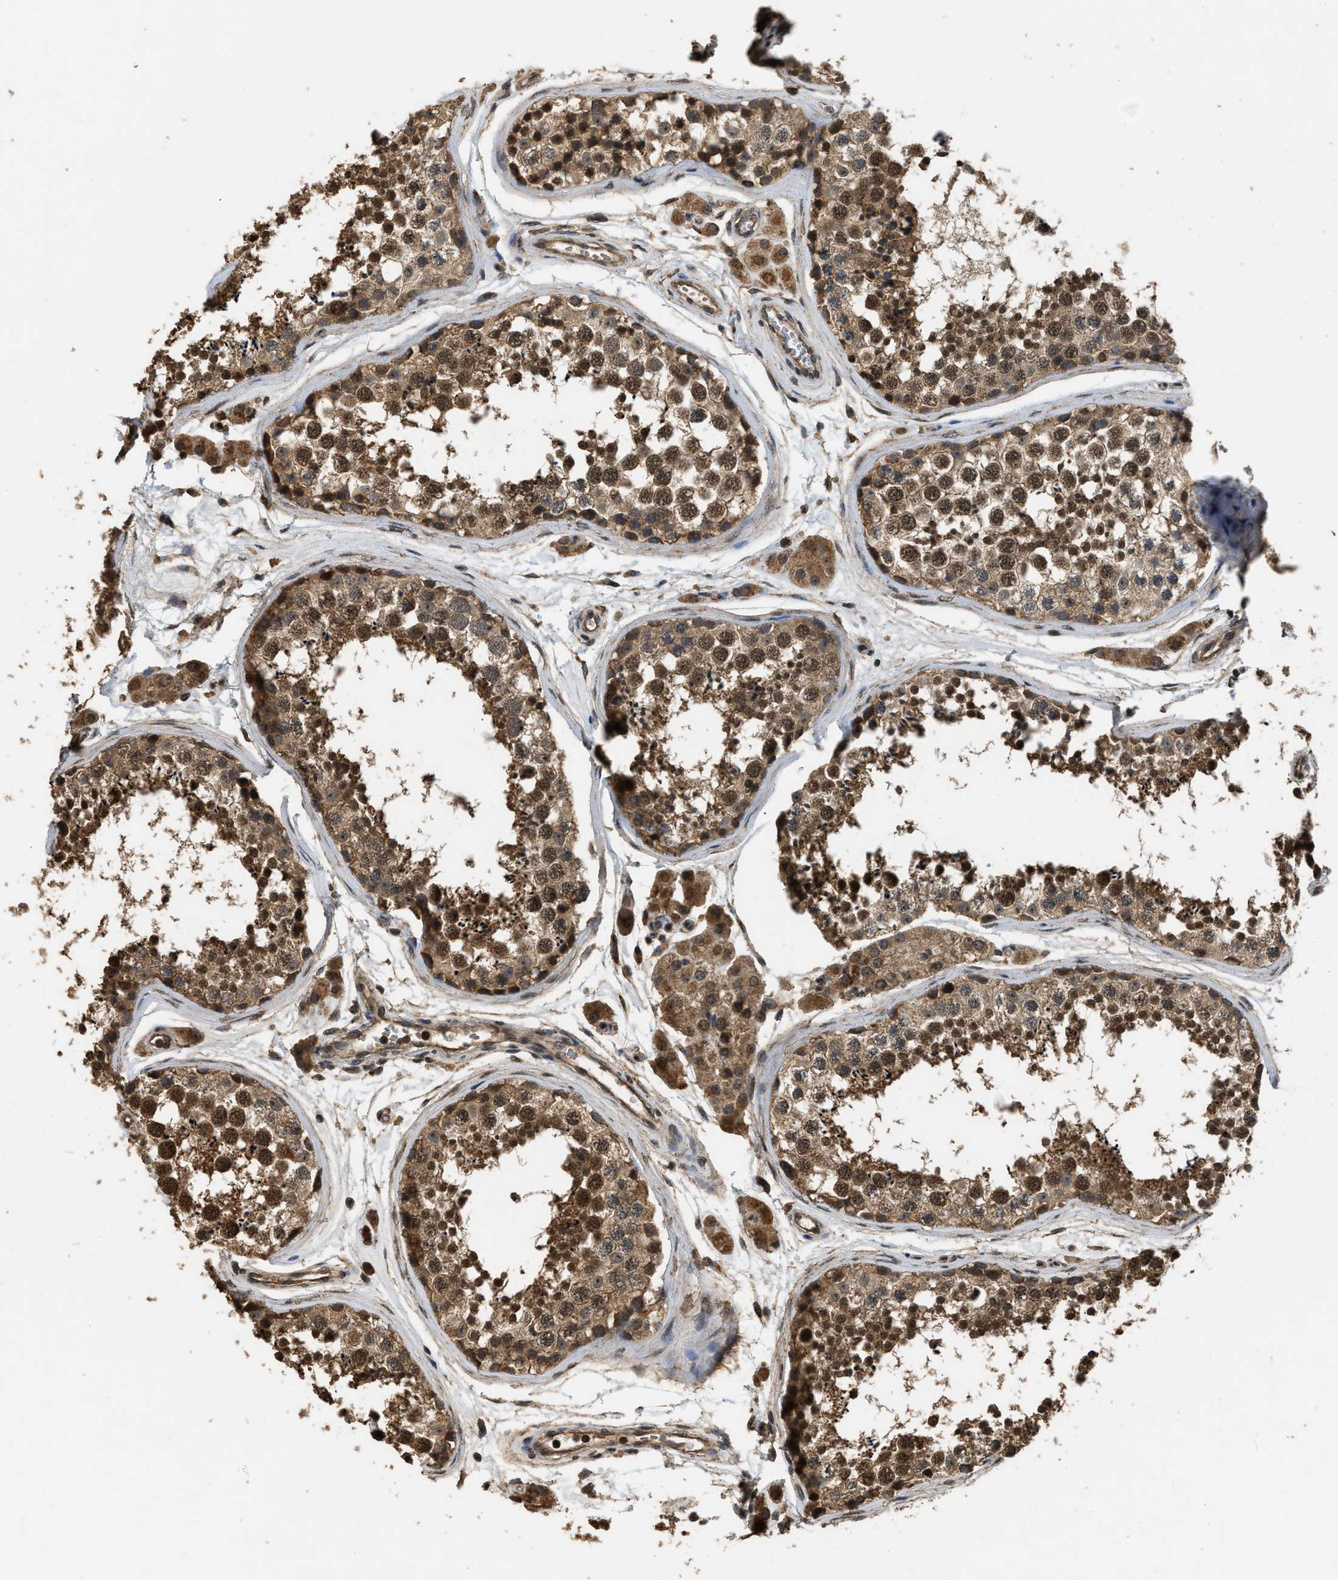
{"staining": {"intensity": "moderate", "quantity": ">75%", "location": "cytoplasmic/membranous,nuclear"}, "tissue": "testis", "cell_type": "Cells in seminiferous ducts", "image_type": "normal", "snomed": [{"axis": "morphology", "description": "Normal tissue, NOS"}, {"axis": "topography", "description": "Testis"}], "caption": "Immunohistochemistry (IHC) of normal testis shows medium levels of moderate cytoplasmic/membranous,nuclear expression in about >75% of cells in seminiferous ducts.", "gene": "DENND6B", "patient": {"sex": "male", "age": 56}}